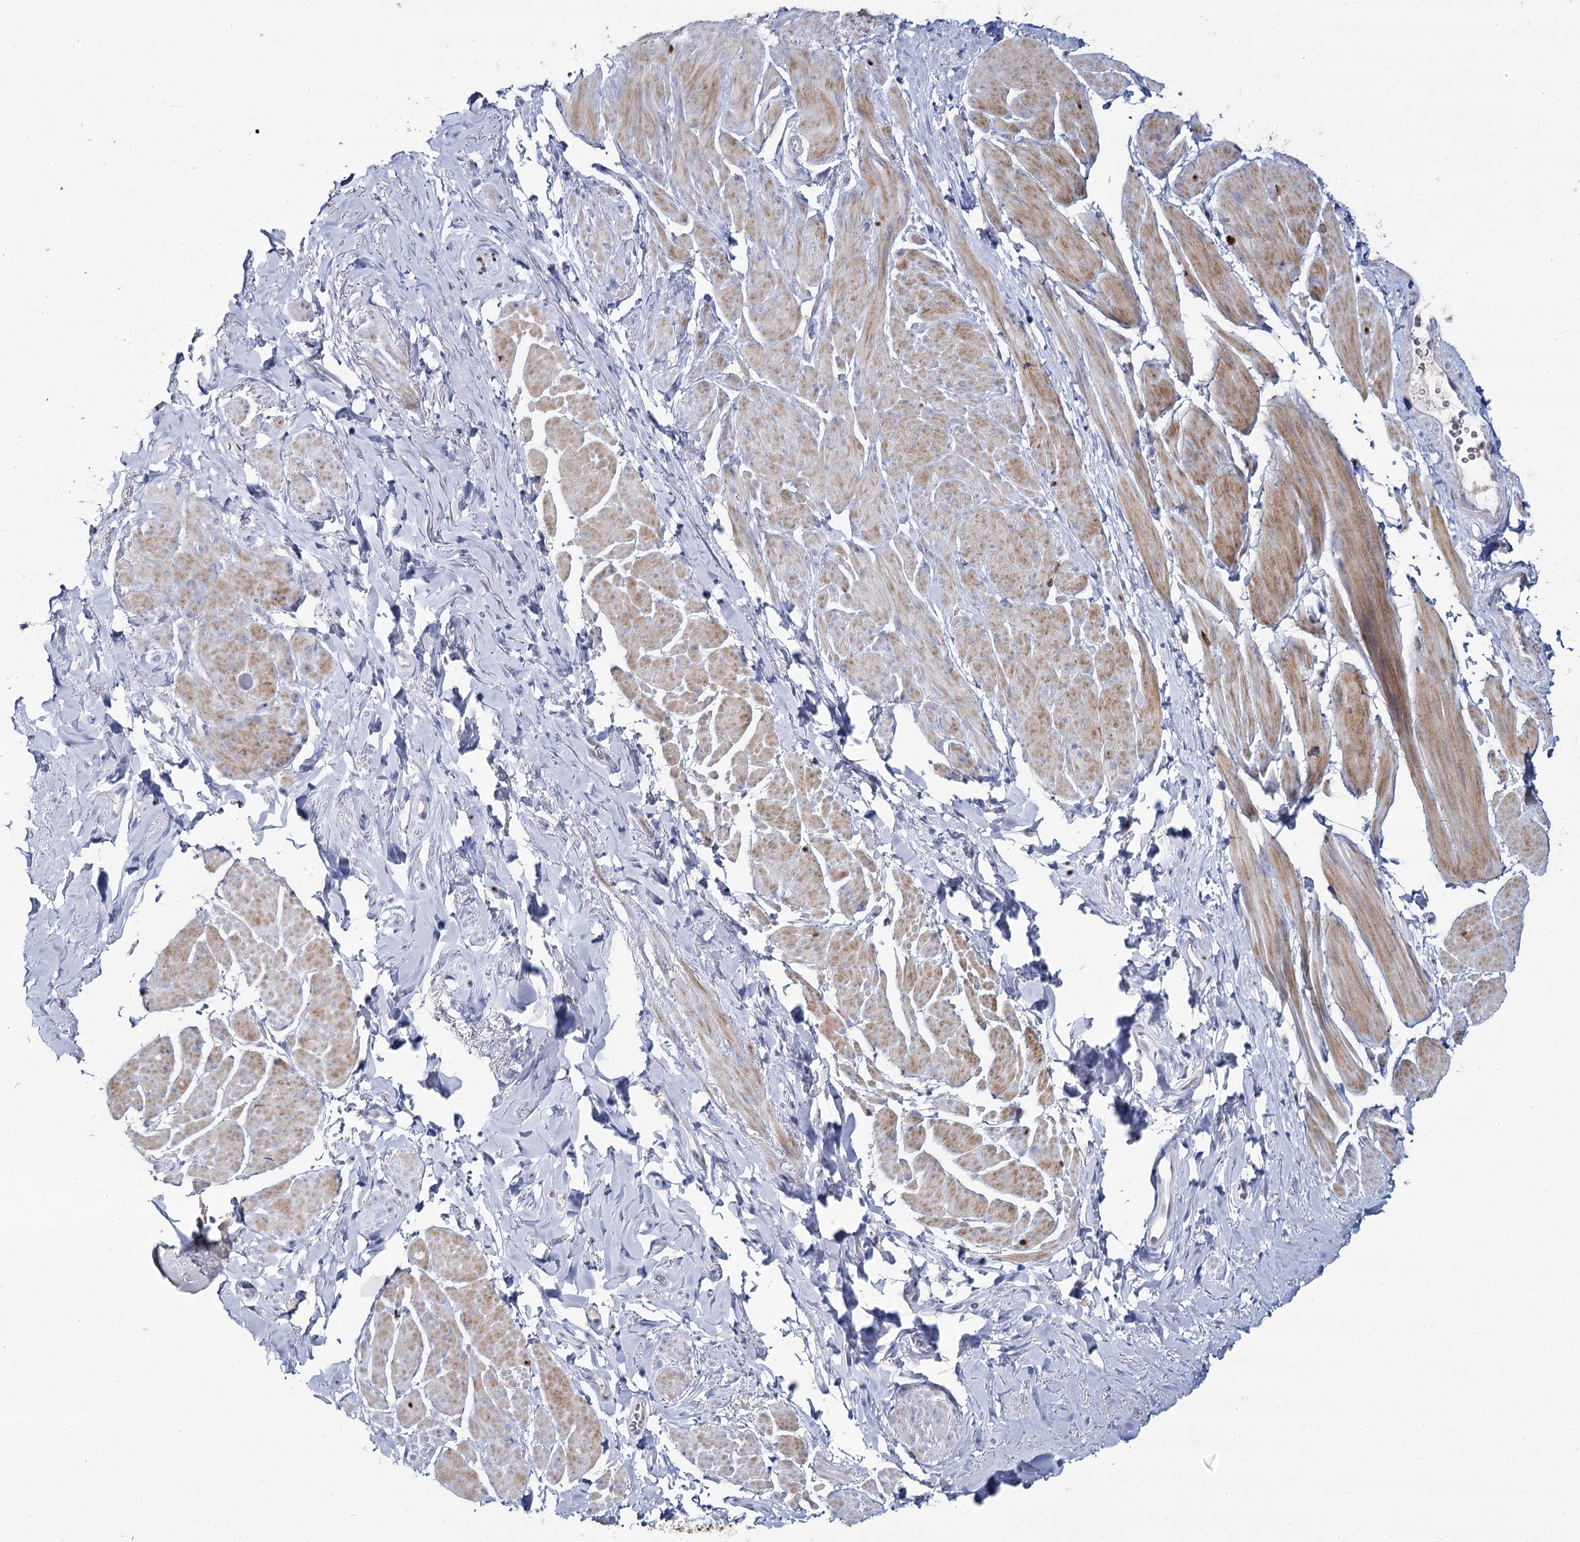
{"staining": {"intensity": "moderate", "quantity": "<25%", "location": "cytoplasmic/membranous"}, "tissue": "smooth muscle", "cell_type": "Smooth muscle cells", "image_type": "normal", "snomed": [{"axis": "morphology", "description": "Normal tissue, NOS"}, {"axis": "topography", "description": "Smooth muscle"}, {"axis": "topography", "description": "Peripheral nerve tissue"}], "caption": "Protein staining by immunohistochemistry displays moderate cytoplasmic/membranous staining in about <25% of smooth muscle cells in normal smooth muscle. The protein of interest is stained brown, and the nuclei are stained in blue (DAB IHC with brightfield microscopy, high magnification).", "gene": "IGSF3", "patient": {"sex": "male", "age": 69}}